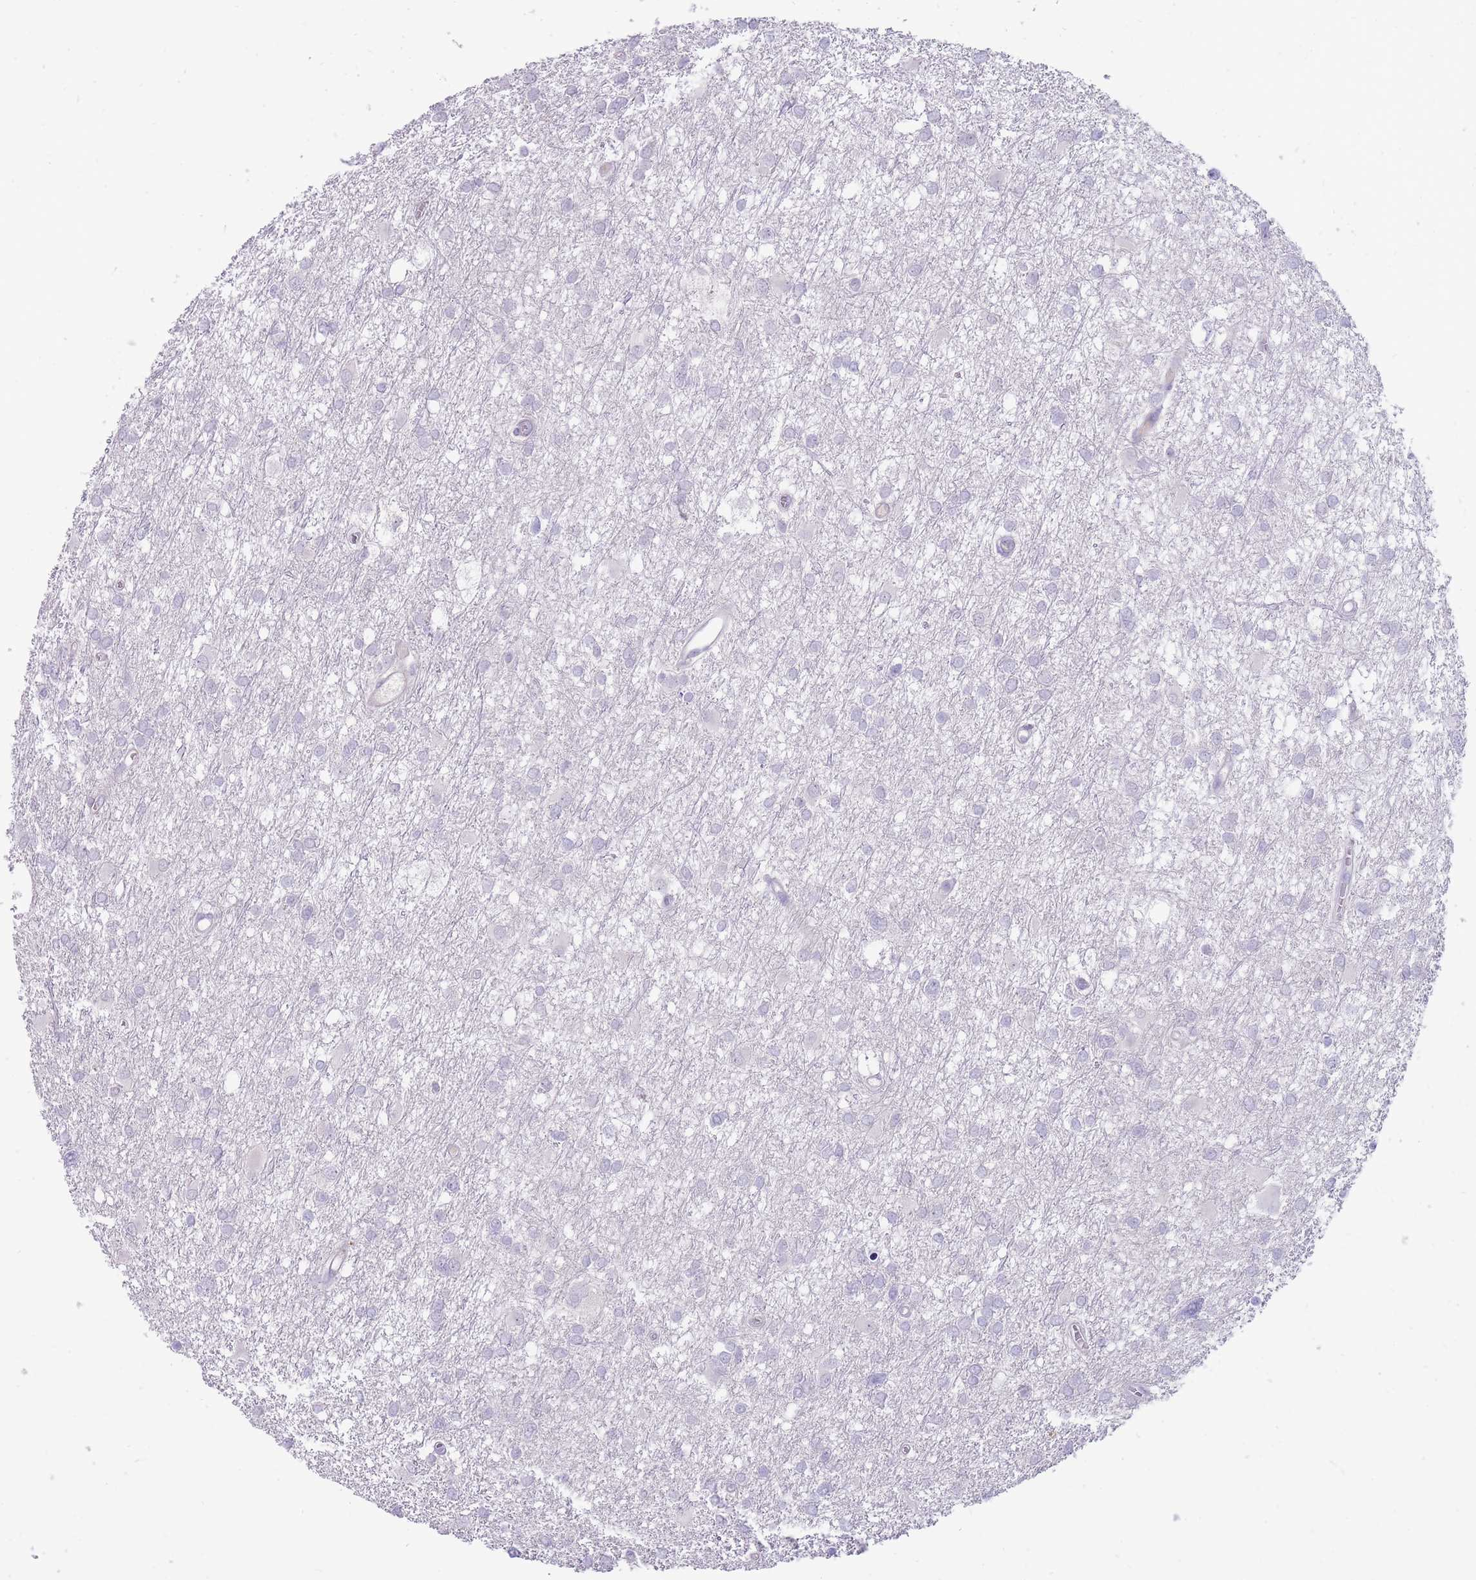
{"staining": {"intensity": "negative", "quantity": "none", "location": "none"}, "tissue": "glioma", "cell_type": "Tumor cells", "image_type": "cancer", "snomed": [{"axis": "morphology", "description": "Glioma, malignant, High grade"}, {"axis": "topography", "description": "Brain"}], "caption": "Protein analysis of glioma displays no significant expression in tumor cells.", "gene": "ERICH4", "patient": {"sex": "male", "age": 61}}